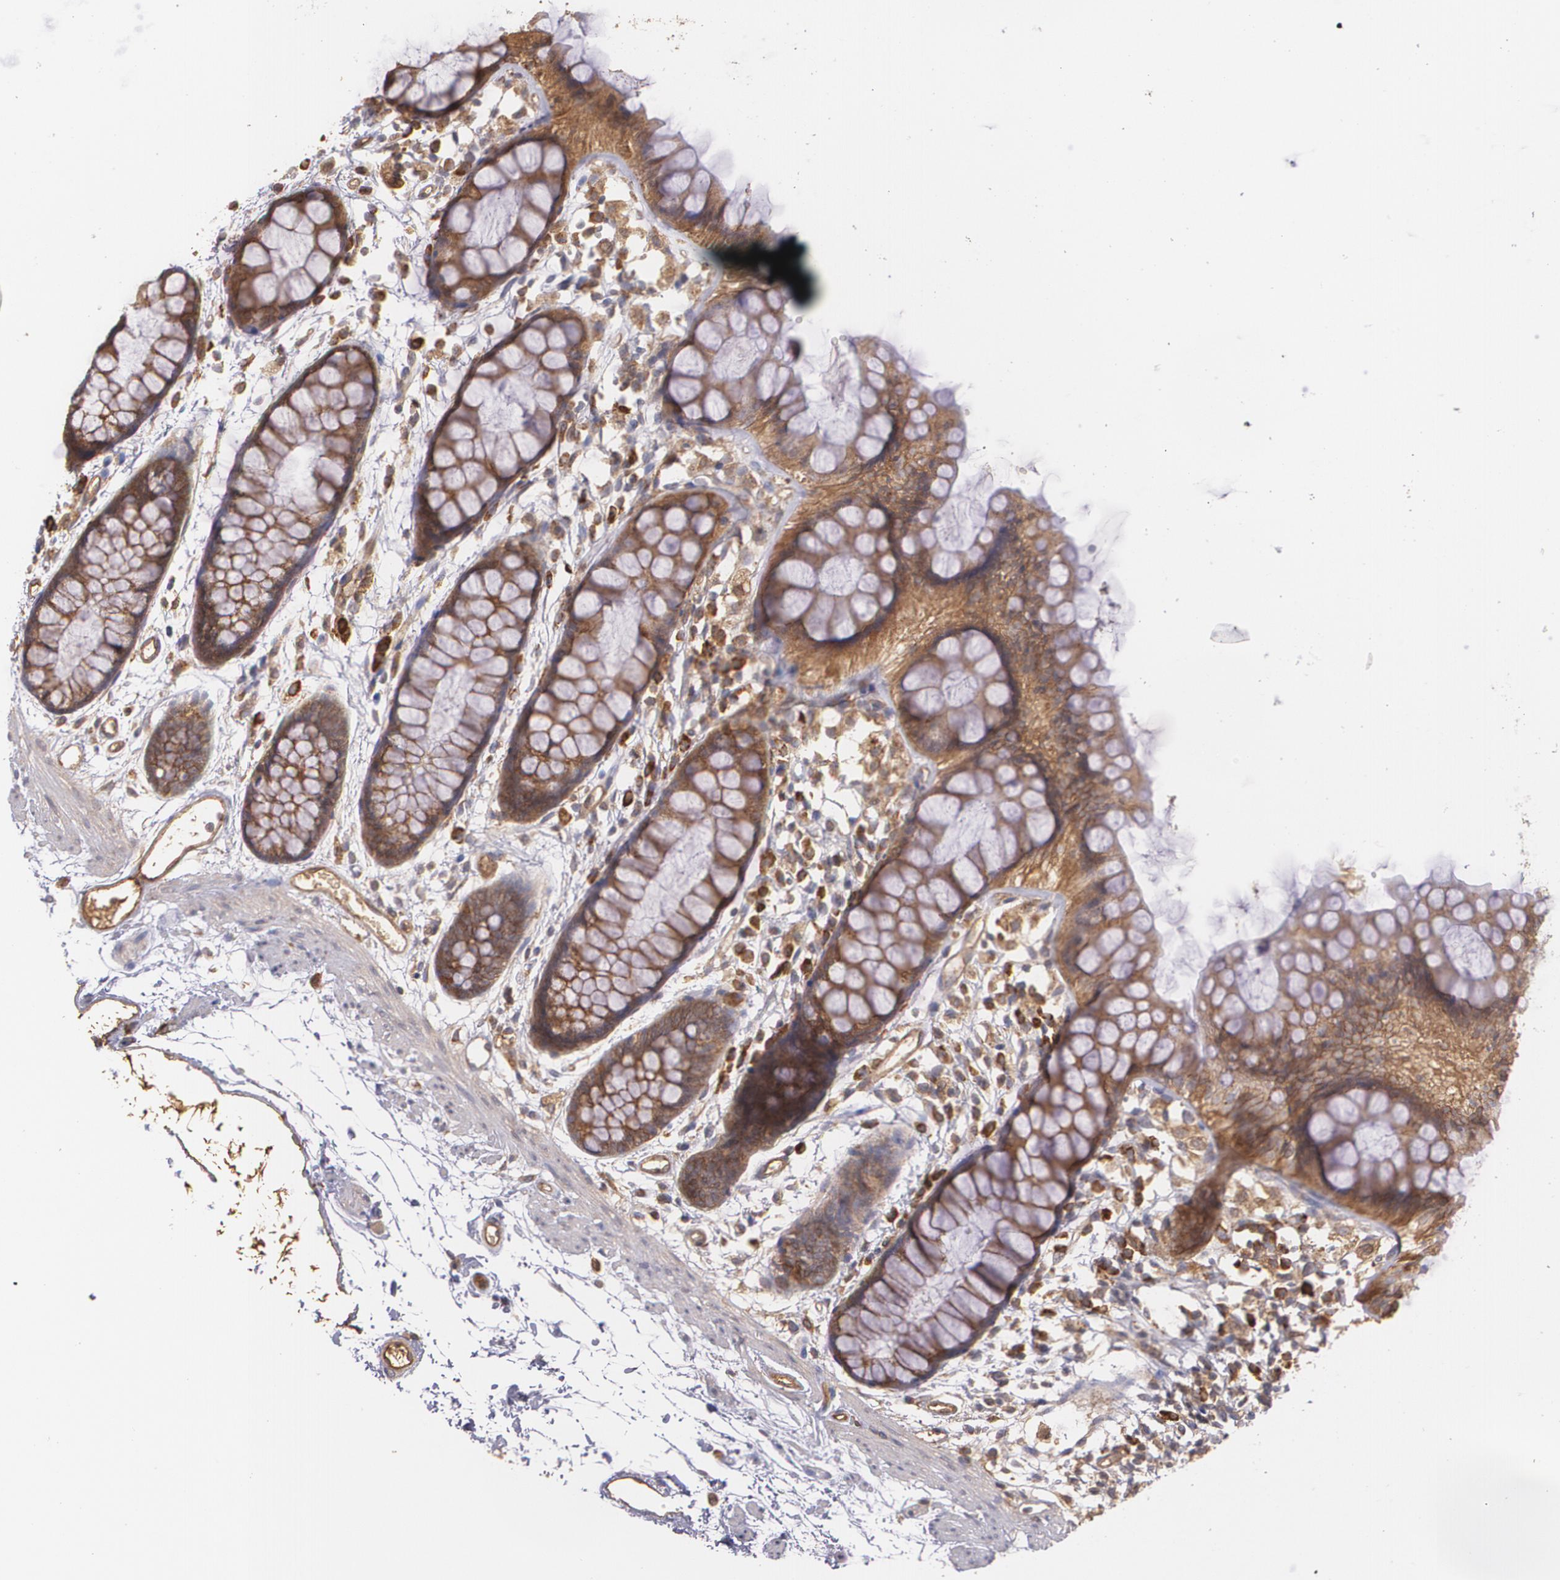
{"staining": {"intensity": "strong", "quantity": ">75%", "location": "cytoplasmic/membranous"}, "tissue": "rectum", "cell_type": "Glandular cells", "image_type": "normal", "snomed": [{"axis": "morphology", "description": "Normal tissue, NOS"}, {"axis": "topography", "description": "Rectum"}], "caption": "Rectum stained for a protein (brown) shows strong cytoplasmic/membranous positive expression in approximately >75% of glandular cells.", "gene": "ECE1", "patient": {"sex": "female", "age": 66}}